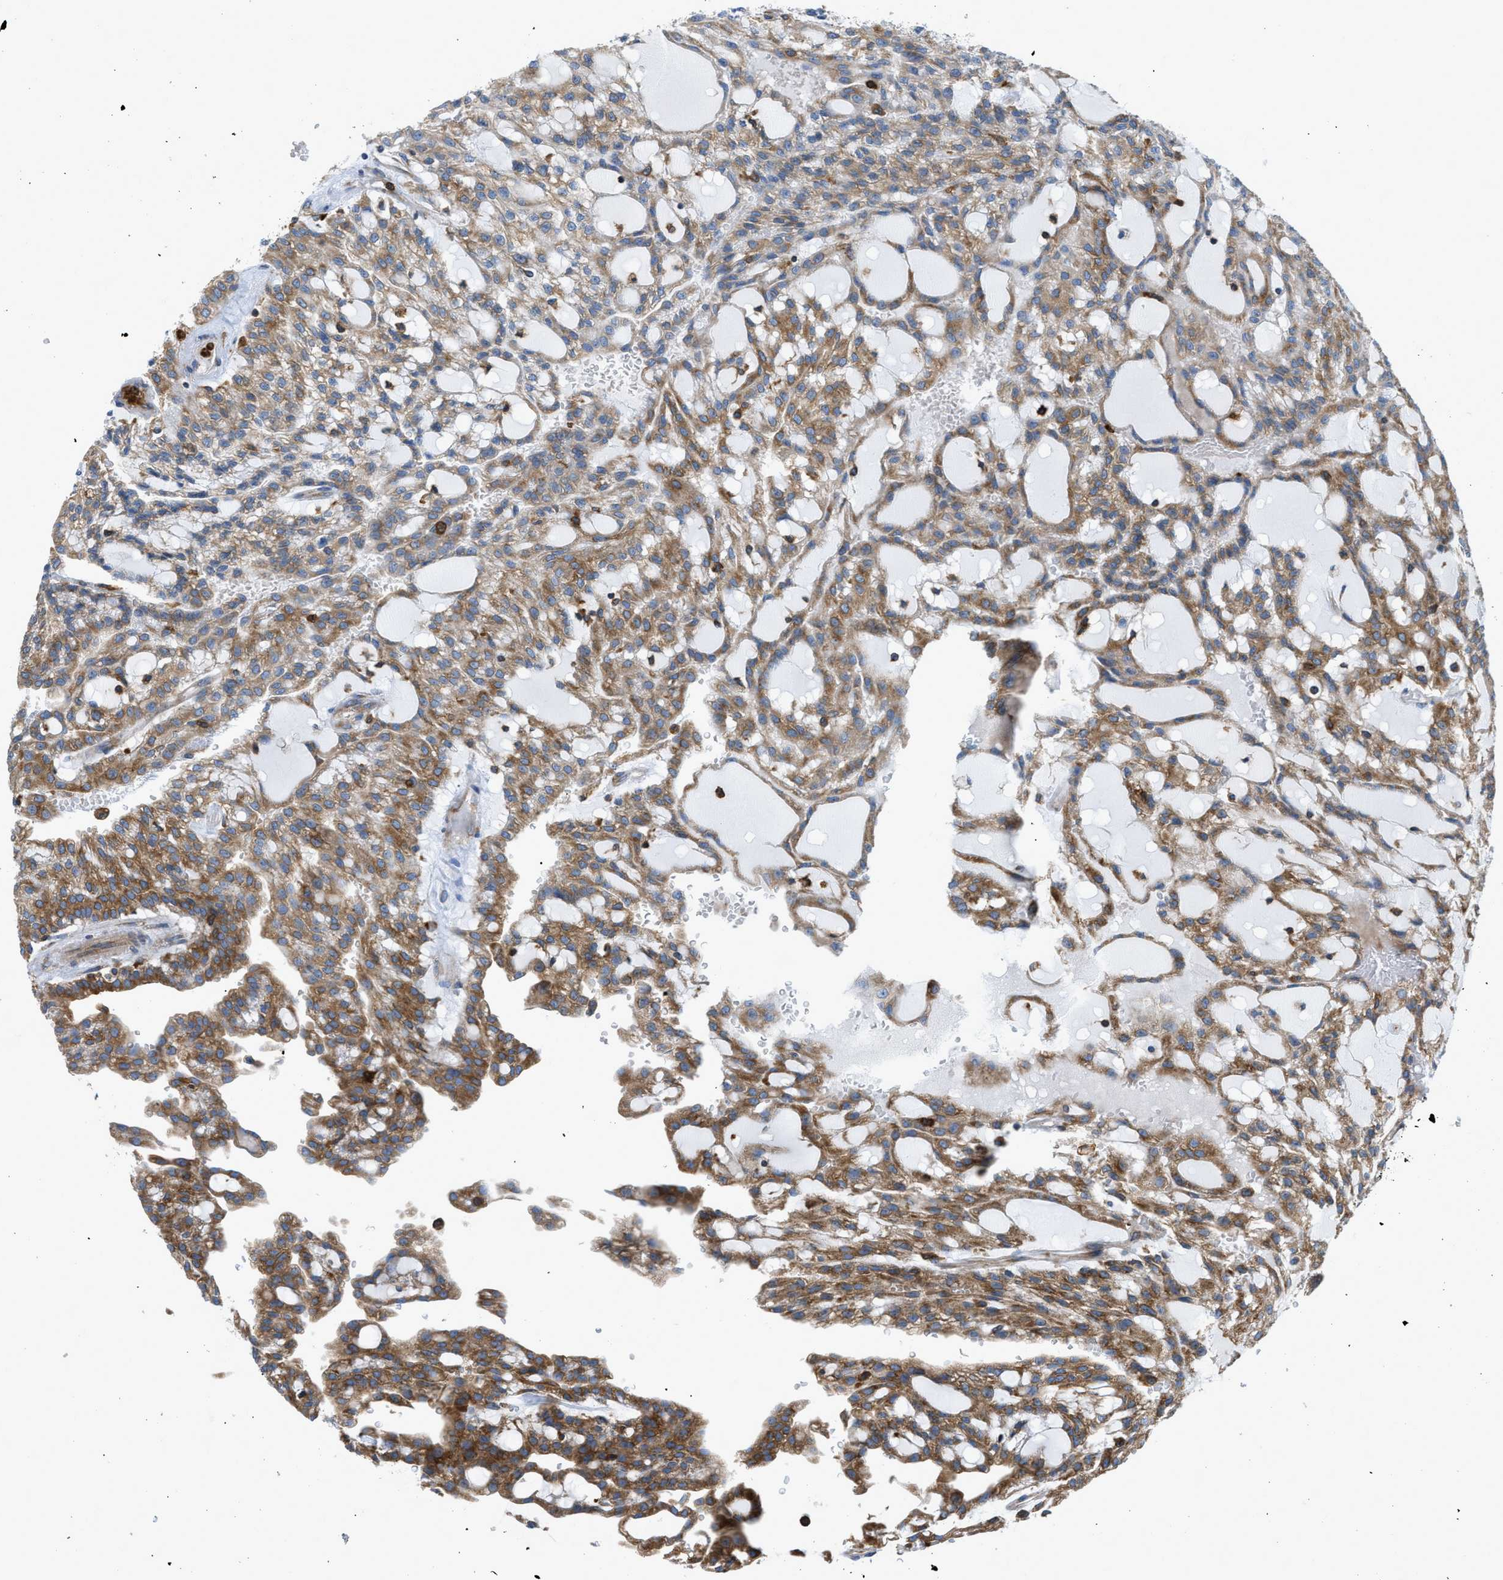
{"staining": {"intensity": "moderate", "quantity": ">75%", "location": "cytoplasmic/membranous"}, "tissue": "renal cancer", "cell_type": "Tumor cells", "image_type": "cancer", "snomed": [{"axis": "morphology", "description": "Adenocarcinoma, NOS"}, {"axis": "topography", "description": "Kidney"}], "caption": "Renal adenocarcinoma was stained to show a protein in brown. There is medium levels of moderate cytoplasmic/membranous expression in approximately >75% of tumor cells.", "gene": "GPAT4", "patient": {"sex": "male", "age": 63}}